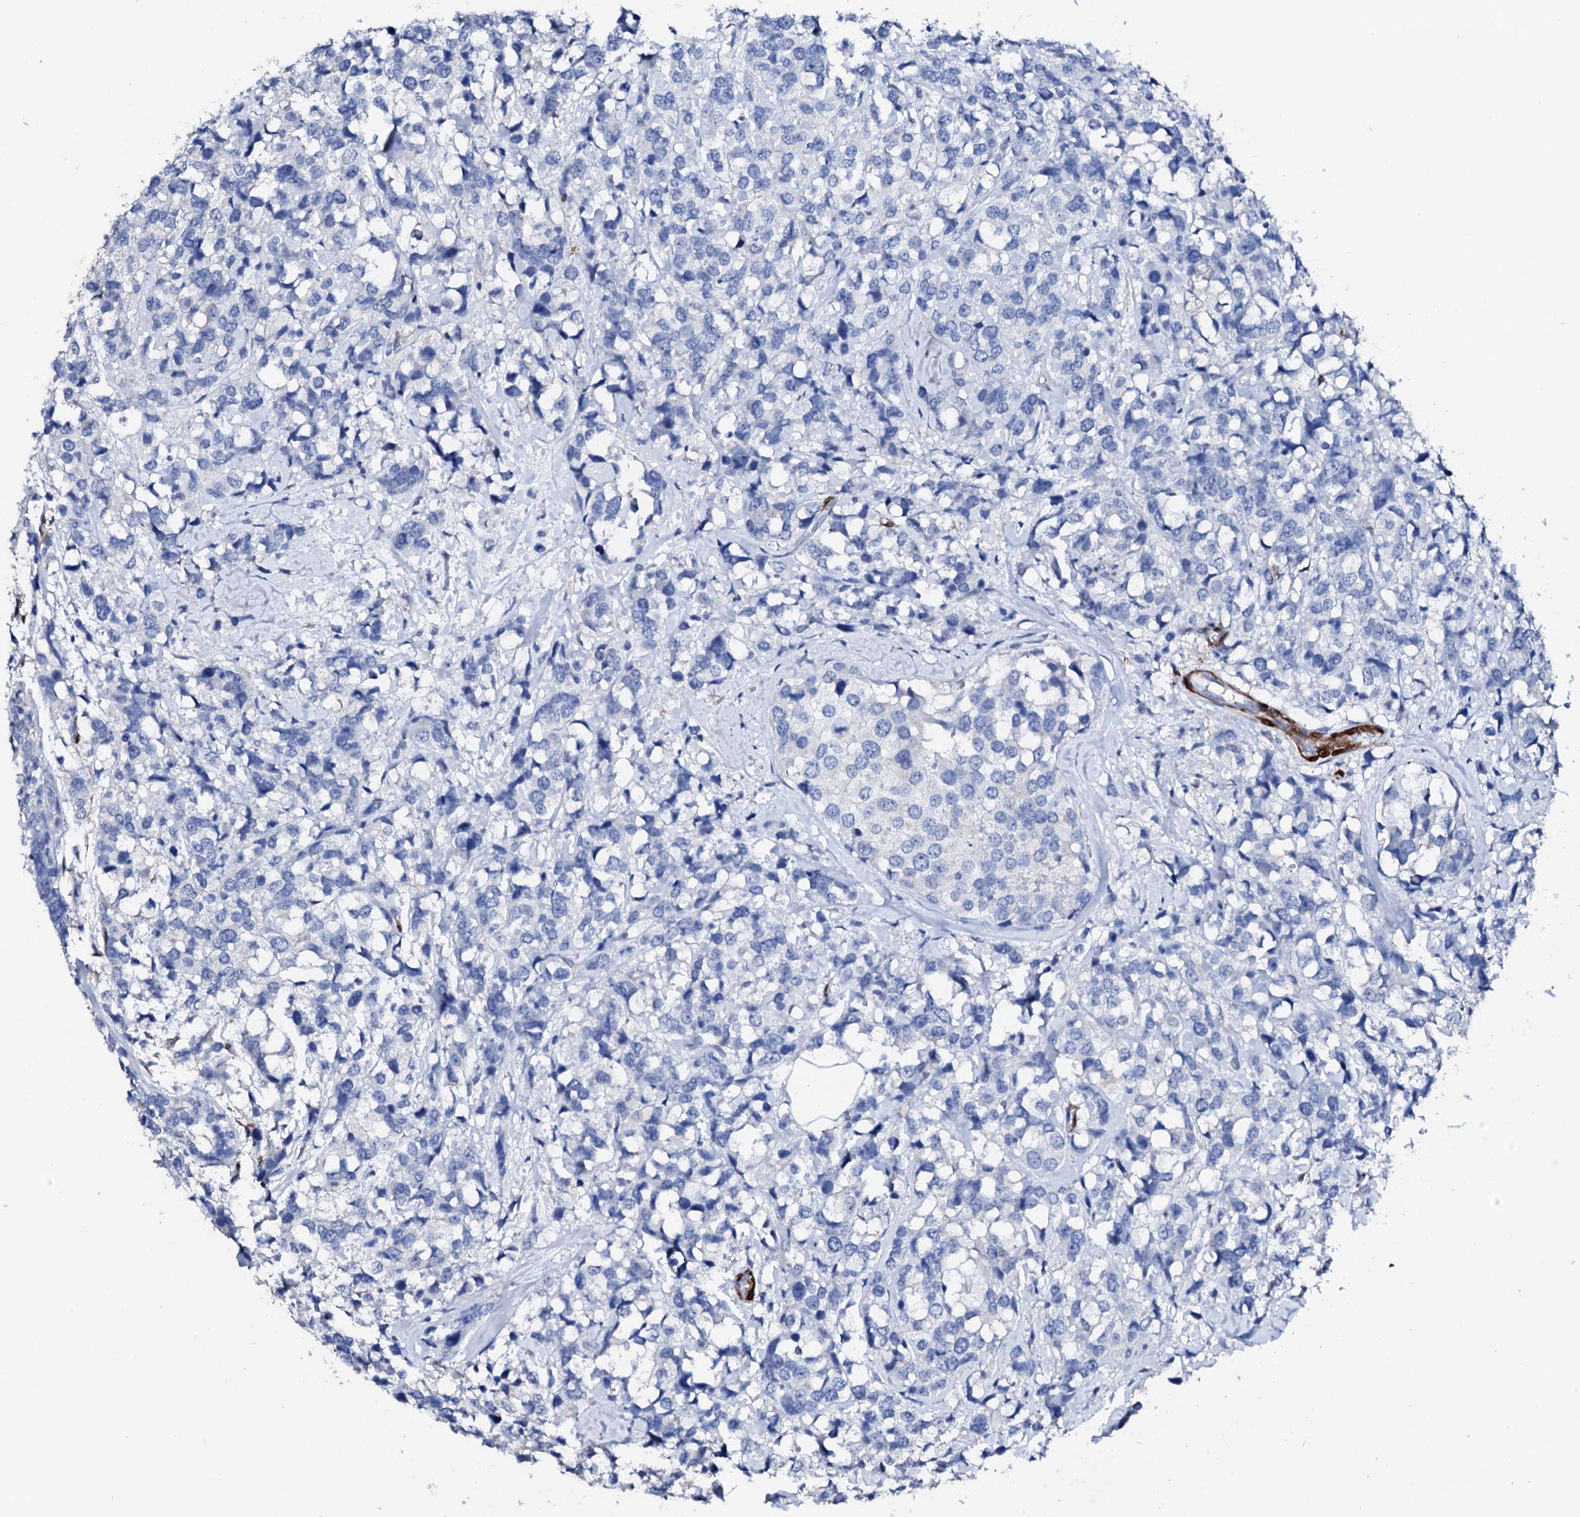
{"staining": {"intensity": "negative", "quantity": "none", "location": "none"}, "tissue": "breast cancer", "cell_type": "Tumor cells", "image_type": "cancer", "snomed": [{"axis": "morphology", "description": "Lobular carcinoma"}, {"axis": "topography", "description": "Breast"}], "caption": "High magnification brightfield microscopy of lobular carcinoma (breast) stained with DAB (3,3'-diaminobenzidine) (brown) and counterstained with hematoxylin (blue): tumor cells show no significant expression.", "gene": "NRIP2", "patient": {"sex": "female", "age": 59}}